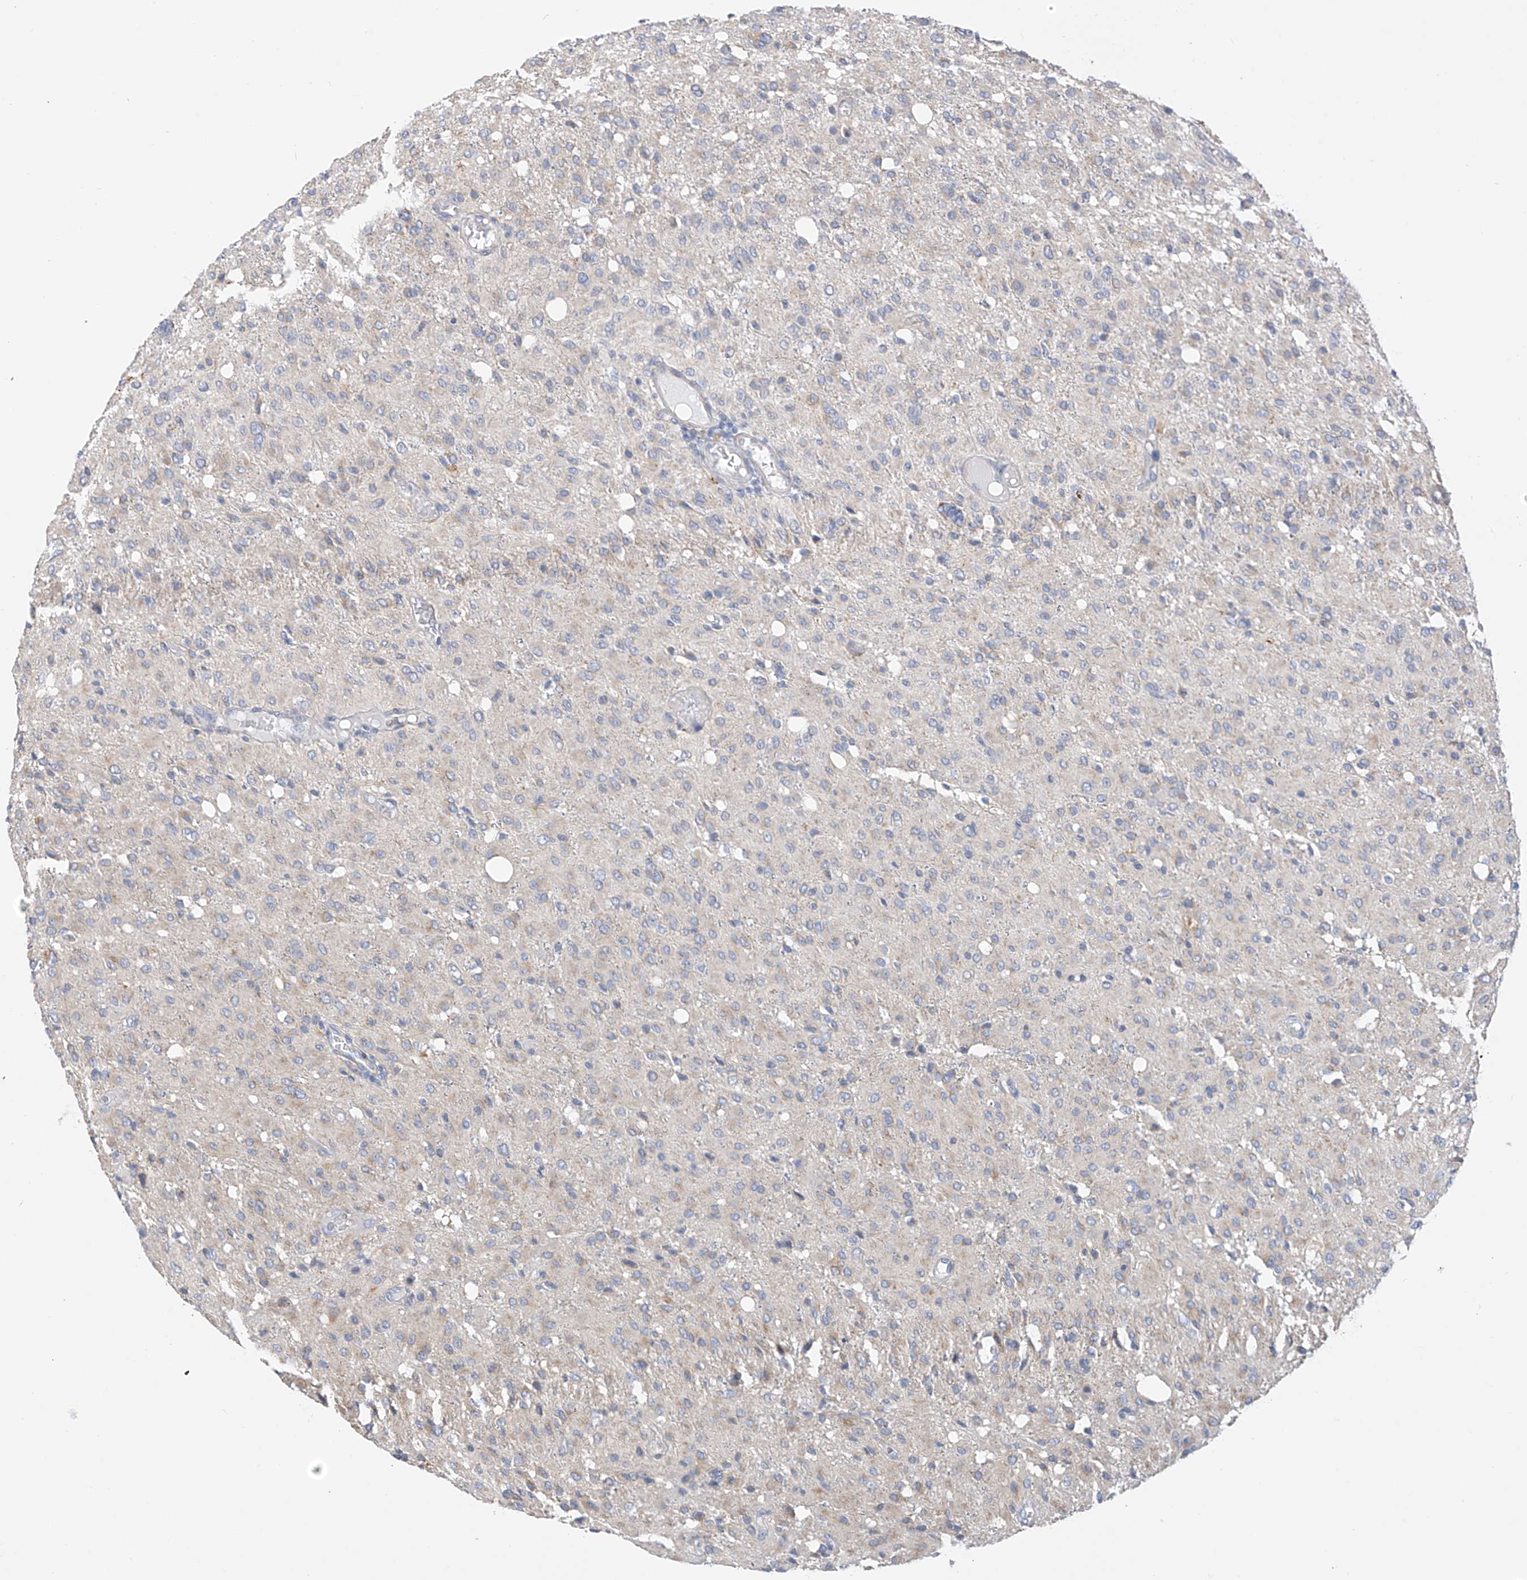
{"staining": {"intensity": "negative", "quantity": "none", "location": "none"}, "tissue": "glioma", "cell_type": "Tumor cells", "image_type": "cancer", "snomed": [{"axis": "morphology", "description": "Glioma, malignant, High grade"}, {"axis": "topography", "description": "Brain"}], "caption": "DAB immunohistochemical staining of human malignant glioma (high-grade) displays no significant expression in tumor cells.", "gene": "REC8", "patient": {"sex": "female", "age": 59}}